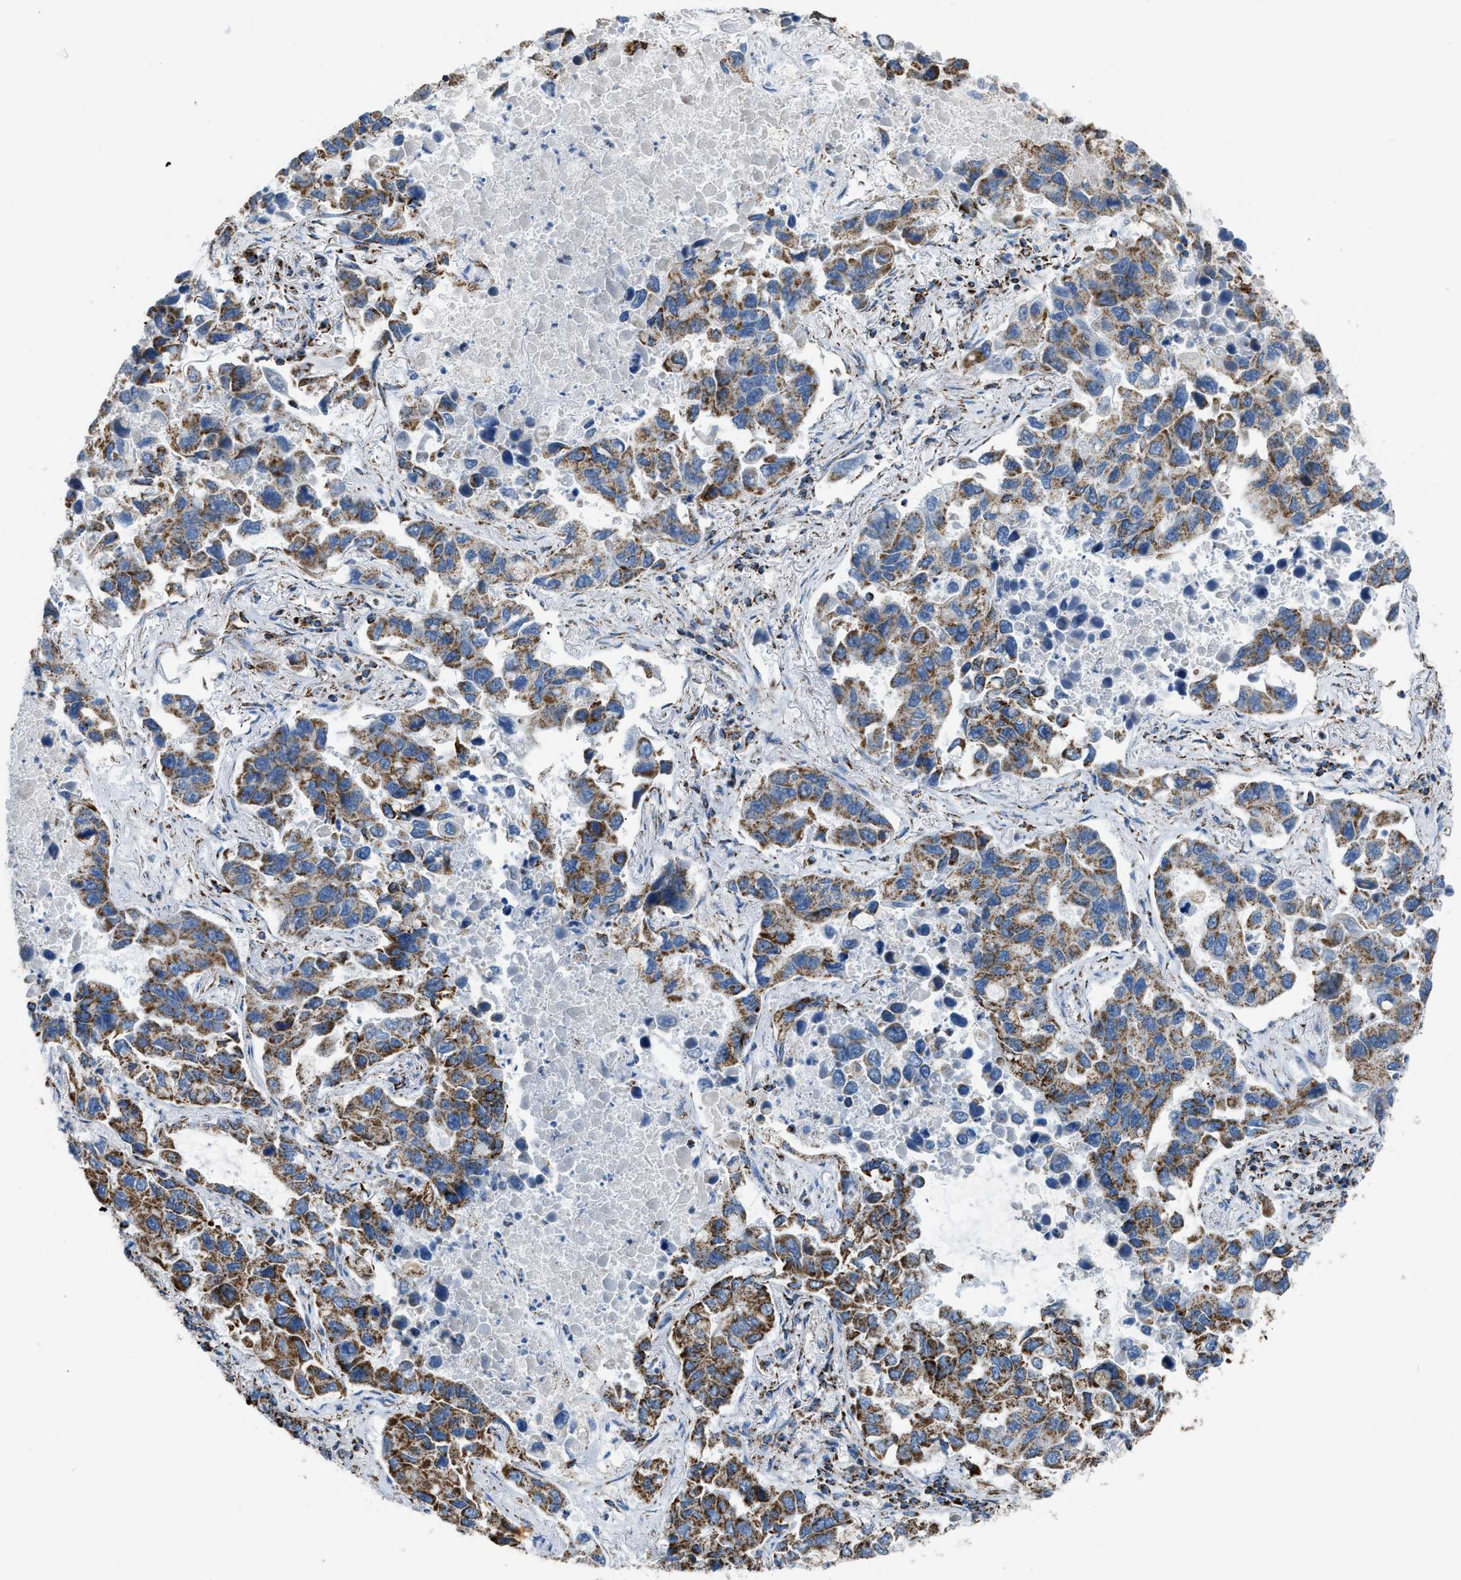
{"staining": {"intensity": "moderate", "quantity": ">75%", "location": "cytoplasmic/membranous"}, "tissue": "lung cancer", "cell_type": "Tumor cells", "image_type": "cancer", "snomed": [{"axis": "morphology", "description": "Adenocarcinoma, NOS"}, {"axis": "topography", "description": "Lung"}], "caption": "This is a micrograph of IHC staining of adenocarcinoma (lung), which shows moderate expression in the cytoplasmic/membranous of tumor cells.", "gene": "ETFB", "patient": {"sex": "male", "age": 64}}